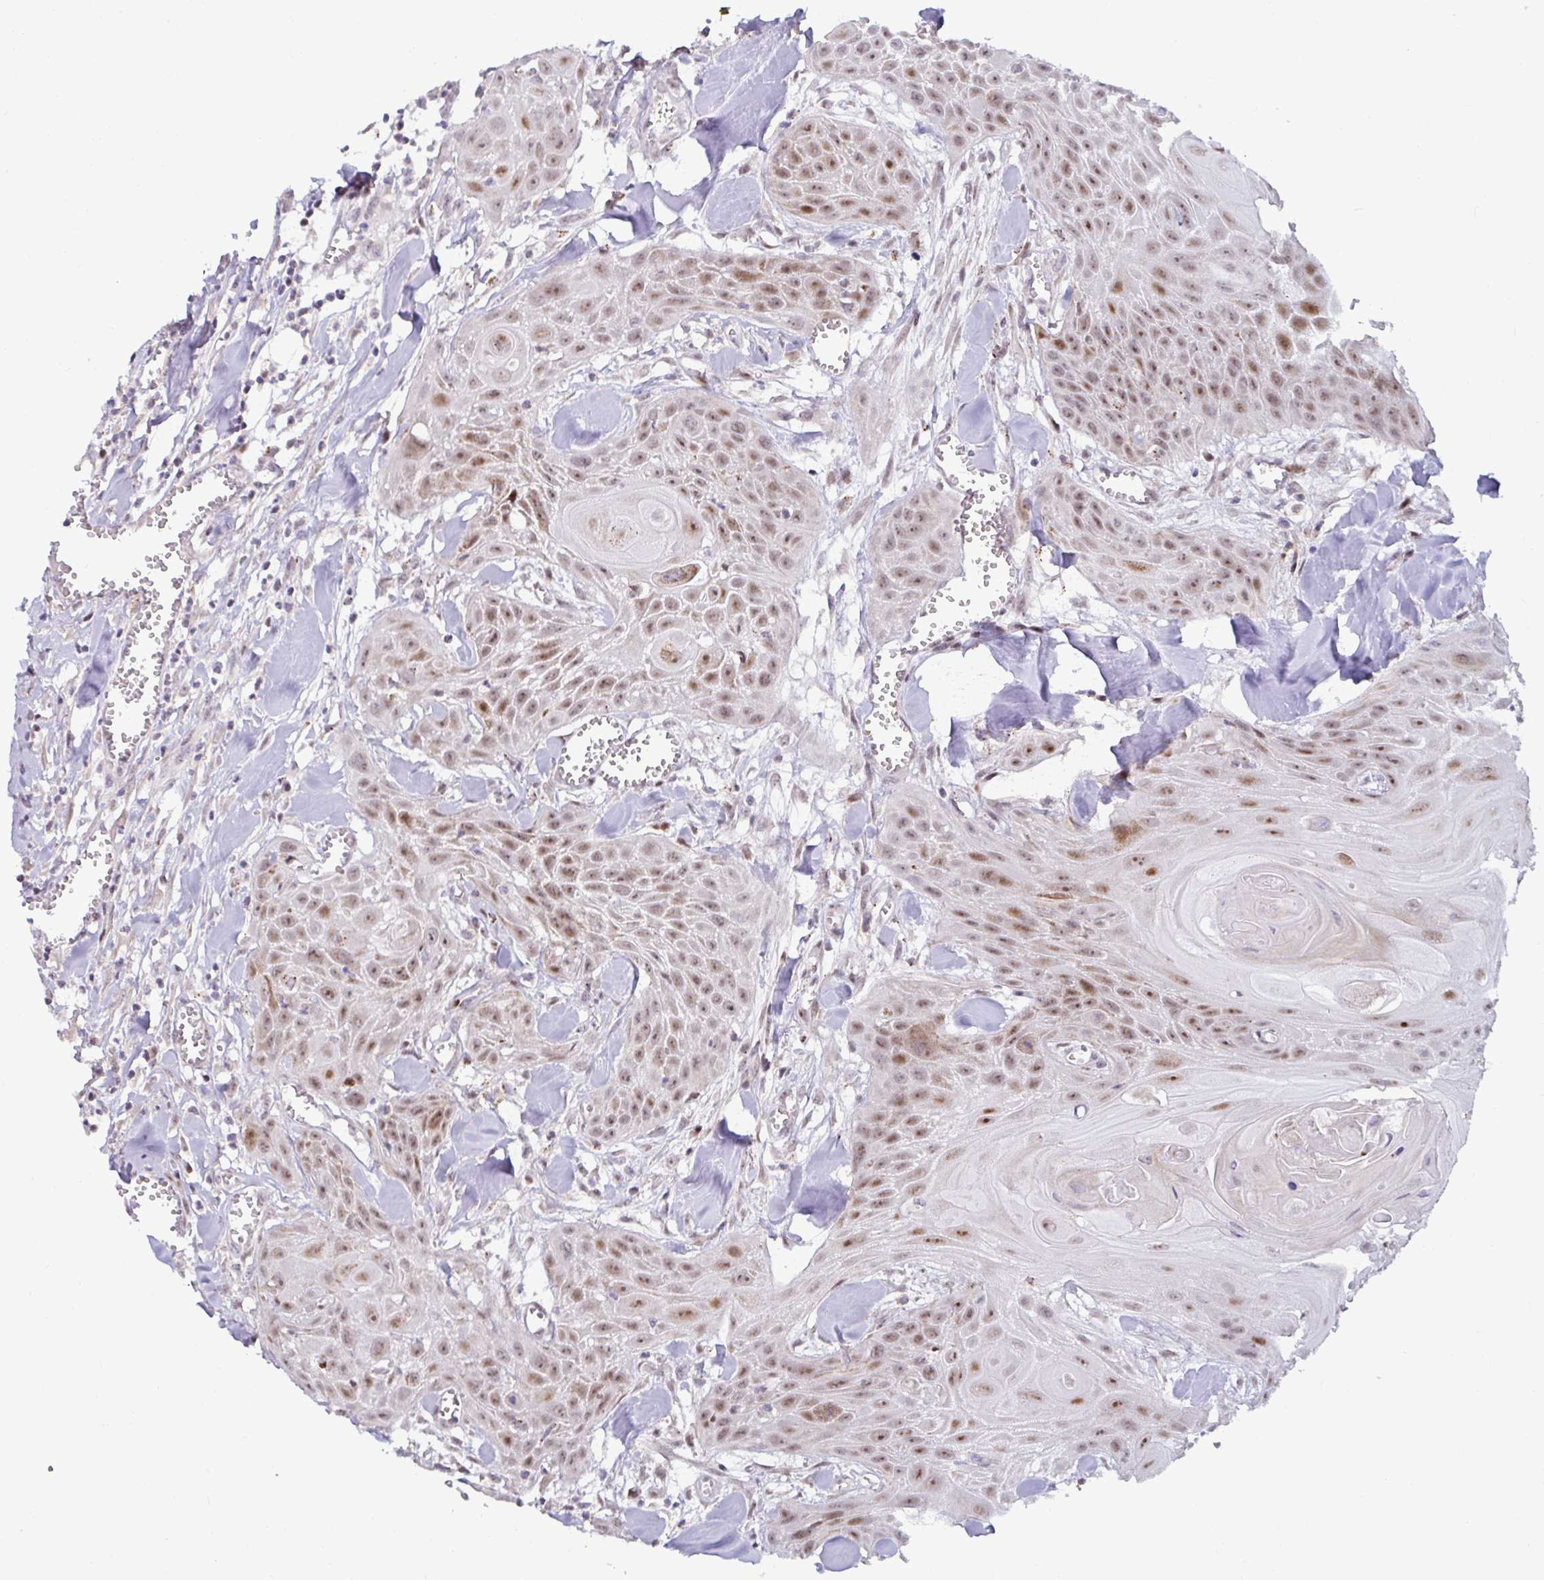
{"staining": {"intensity": "moderate", "quantity": ">75%", "location": "nuclear"}, "tissue": "head and neck cancer", "cell_type": "Tumor cells", "image_type": "cancer", "snomed": [{"axis": "morphology", "description": "Squamous cell carcinoma, NOS"}, {"axis": "topography", "description": "Lymph node"}, {"axis": "topography", "description": "Salivary gland"}, {"axis": "topography", "description": "Head-Neck"}], "caption": "Immunohistochemistry (IHC) of head and neck cancer (squamous cell carcinoma) displays medium levels of moderate nuclear staining in about >75% of tumor cells.", "gene": "DZIP1", "patient": {"sex": "female", "age": 74}}